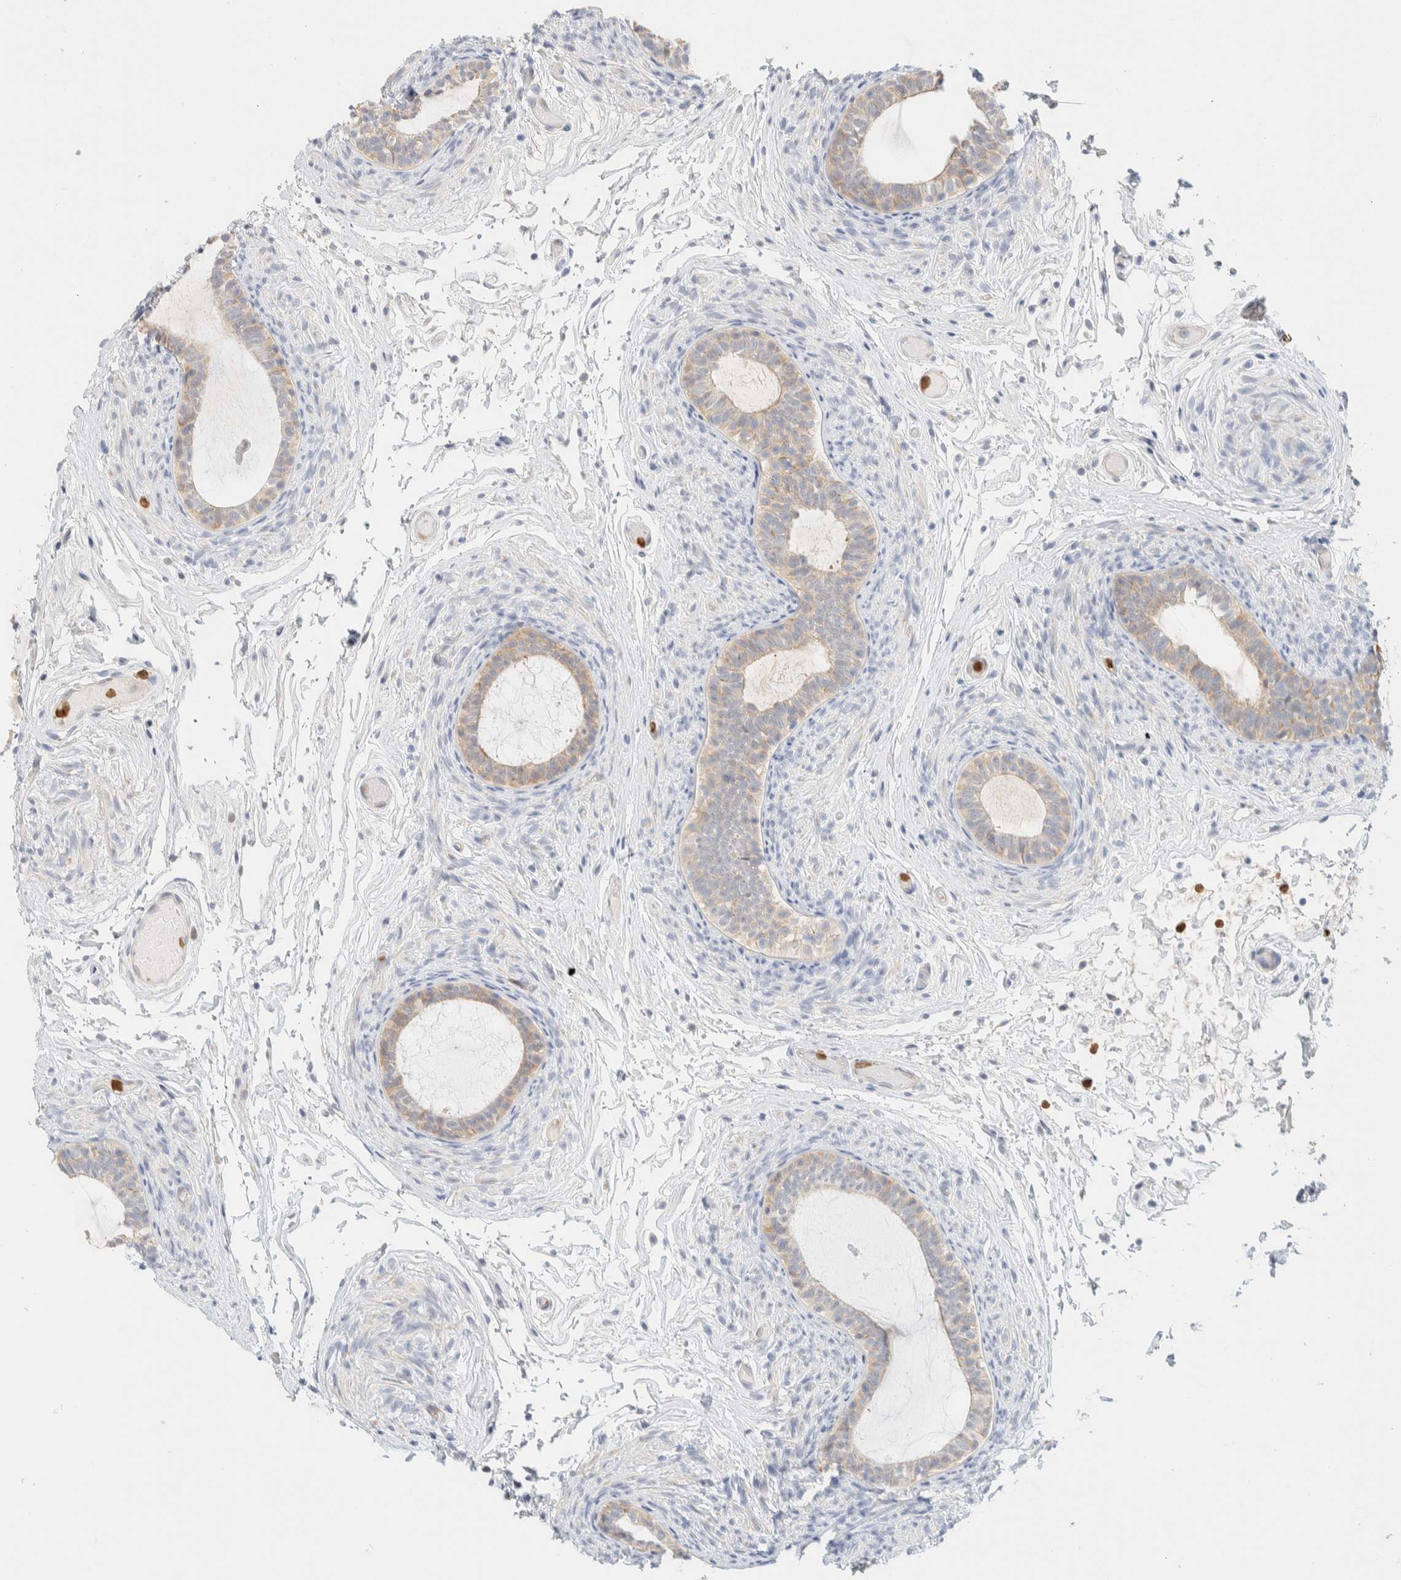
{"staining": {"intensity": "weak", "quantity": "25%-75%", "location": "cytoplasmic/membranous"}, "tissue": "epididymis", "cell_type": "Glandular cells", "image_type": "normal", "snomed": [{"axis": "morphology", "description": "Normal tissue, NOS"}, {"axis": "topography", "description": "Epididymis"}], "caption": "Immunohistochemistry (DAB) staining of benign human epididymis demonstrates weak cytoplasmic/membranous protein positivity in about 25%-75% of glandular cells.", "gene": "SETD4", "patient": {"sex": "male", "age": 5}}